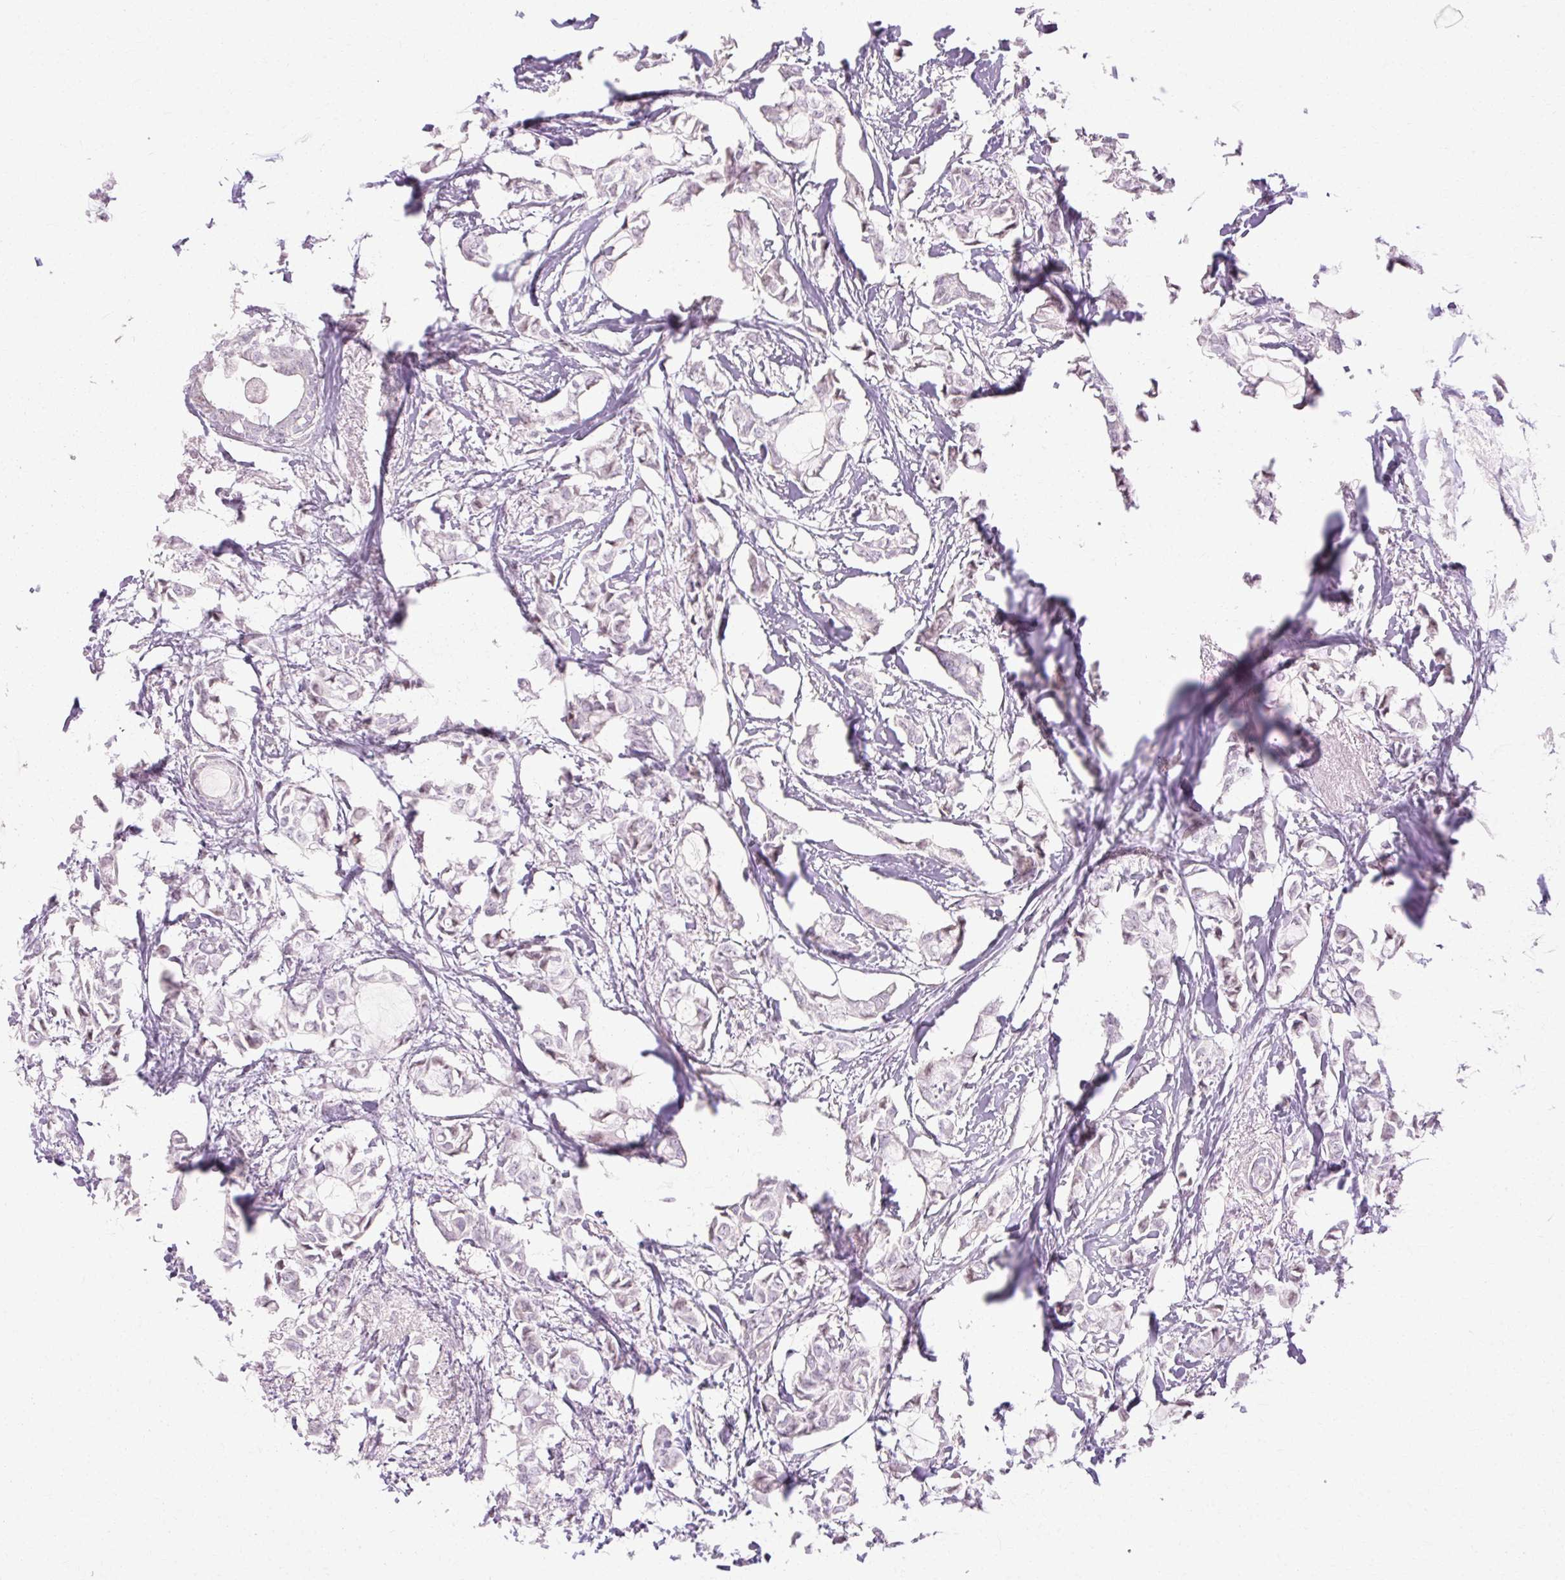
{"staining": {"intensity": "negative", "quantity": "none", "location": "none"}, "tissue": "breast cancer", "cell_type": "Tumor cells", "image_type": "cancer", "snomed": [{"axis": "morphology", "description": "Duct carcinoma"}, {"axis": "topography", "description": "Breast"}], "caption": "Immunohistochemical staining of infiltrating ductal carcinoma (breast) demonstrates no significant staining in tumor cells.", "gene": "C3orf49", "patient": {"sex": "female", "age": 73}}